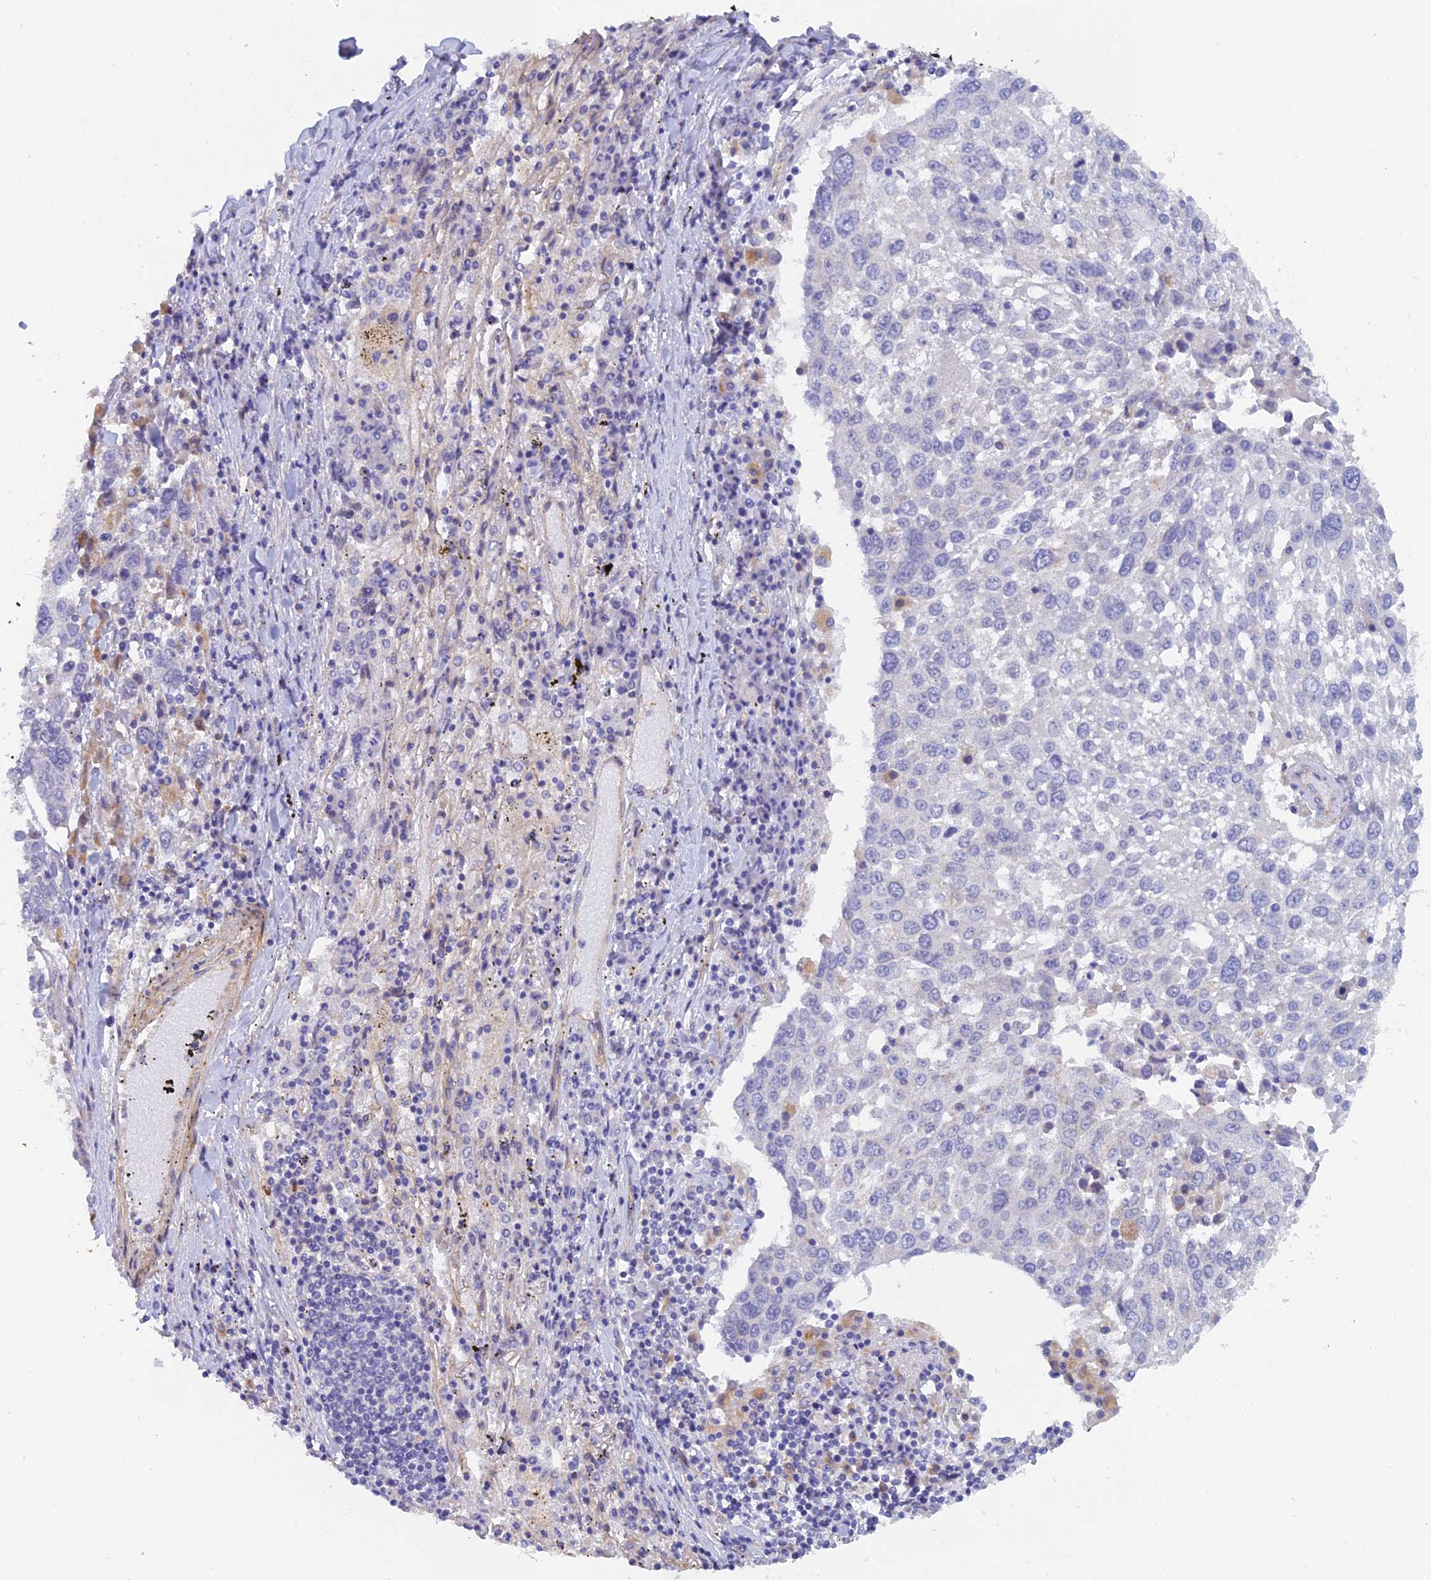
{"staining": {"intensity": "negative", "quantity": "none", "location": "none"}, "tissue": "lung cancer", "cell_type": "Tumor cells", "image_type": "cancer", "snomed": [{"axis": "morphology", "description": "Squamous cell carcinoma, NOS"}, {"axis": "topography", "description": "Lung"}], "caption": "This is a histopathology image of immunohistochemistry staining of lung cancer, which shows no staining in tumor cells.", "gene": "FZR1", "patient": {"sex": "male", "age": 65}}